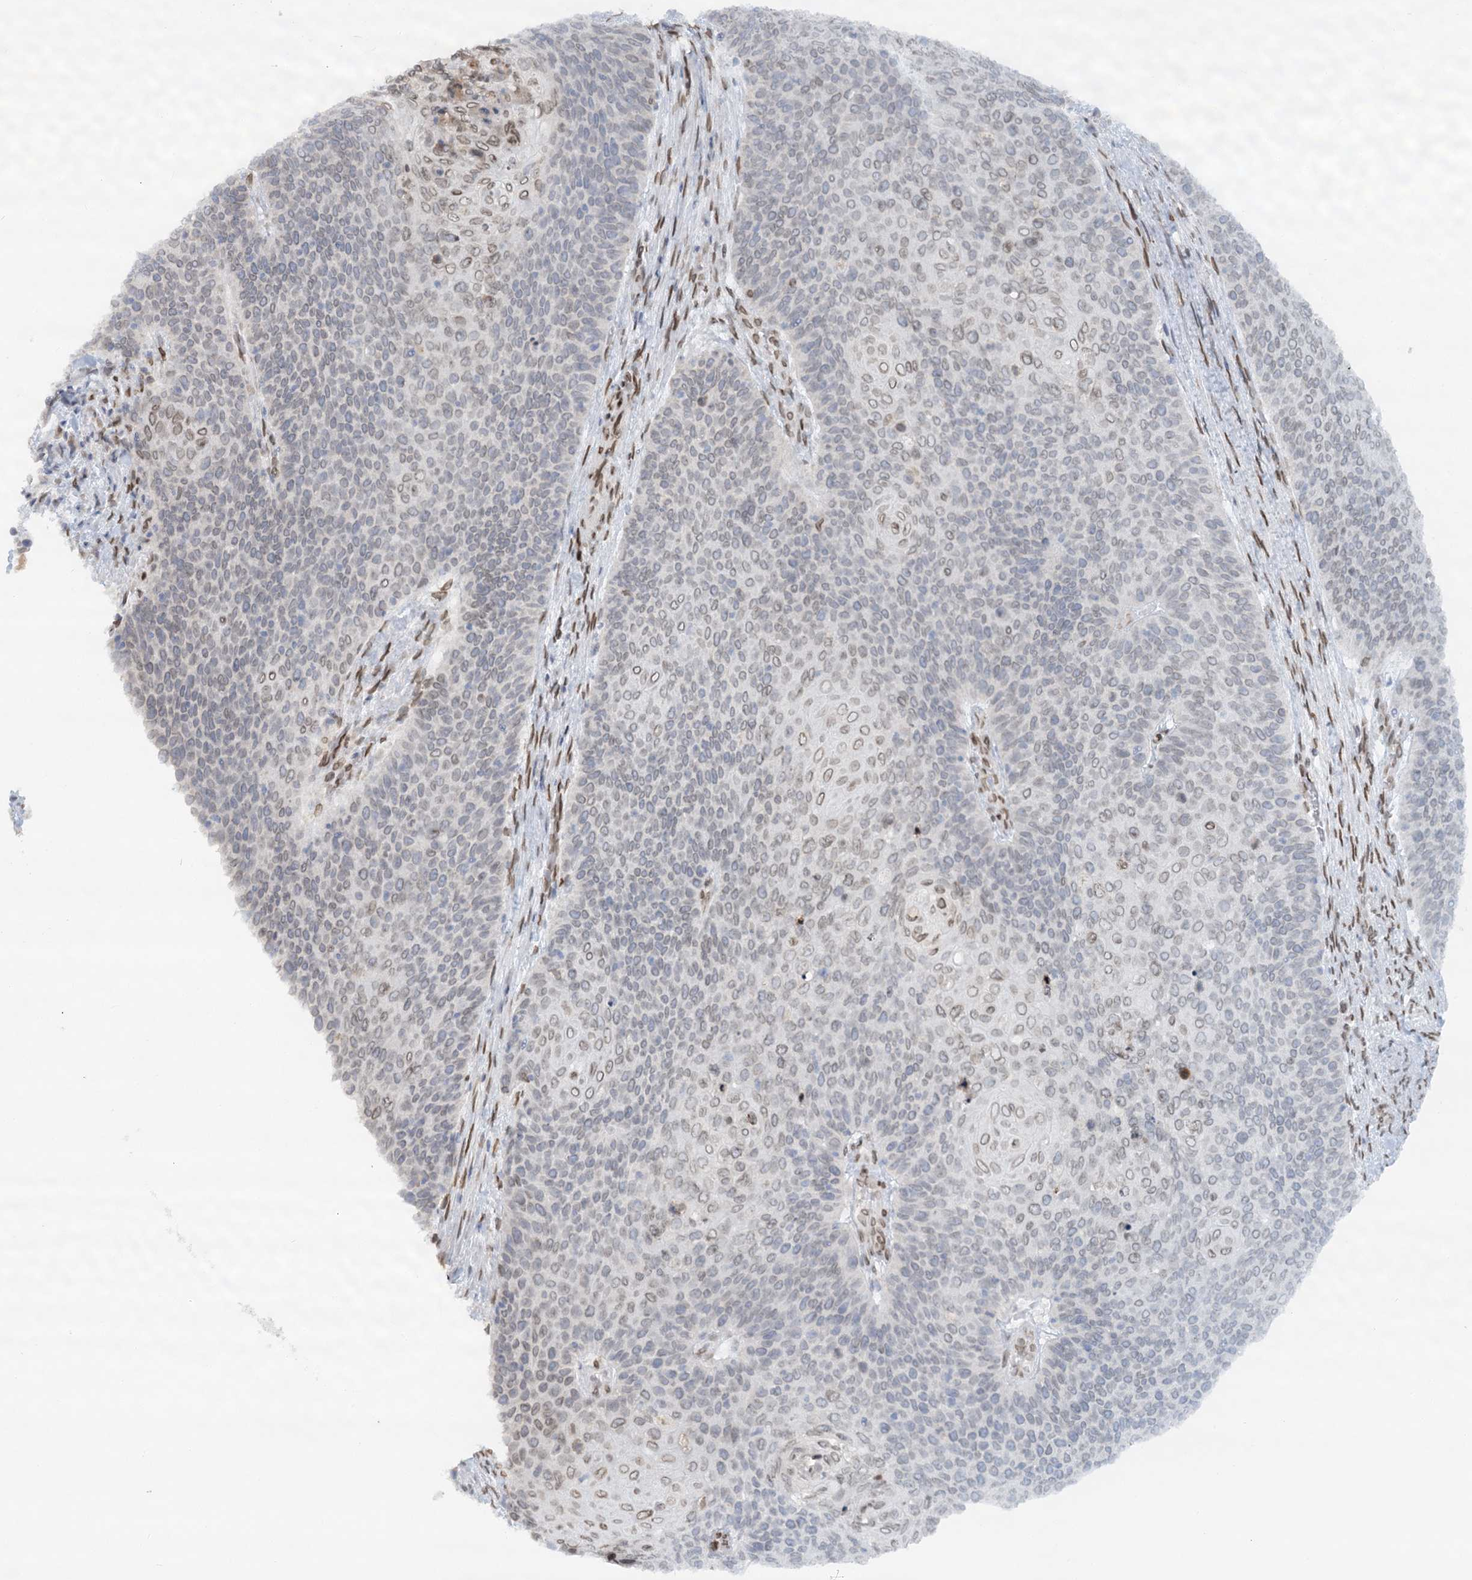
{"staining": {"intensity": "weak", "quantity": "<25%", "location": "cytoplasmic/membranous,nuclear"}, "tissue": "cervical cancer", "cell_type": "Tumor cells", "image_type": "cancer", "snomed": [{"axis": "morphology", "description": "Squamous cell carcinoma, NOS"}, {"axis": "topography", "description": "Cervix"}], "caption": "Immunohistochemistry (IHC) of squamous cell carcinoma (cervical) demonstrates no positivity in tumor cells.", "gene": "VWA5A", "patient": {"sex": "female", "age": 39}}